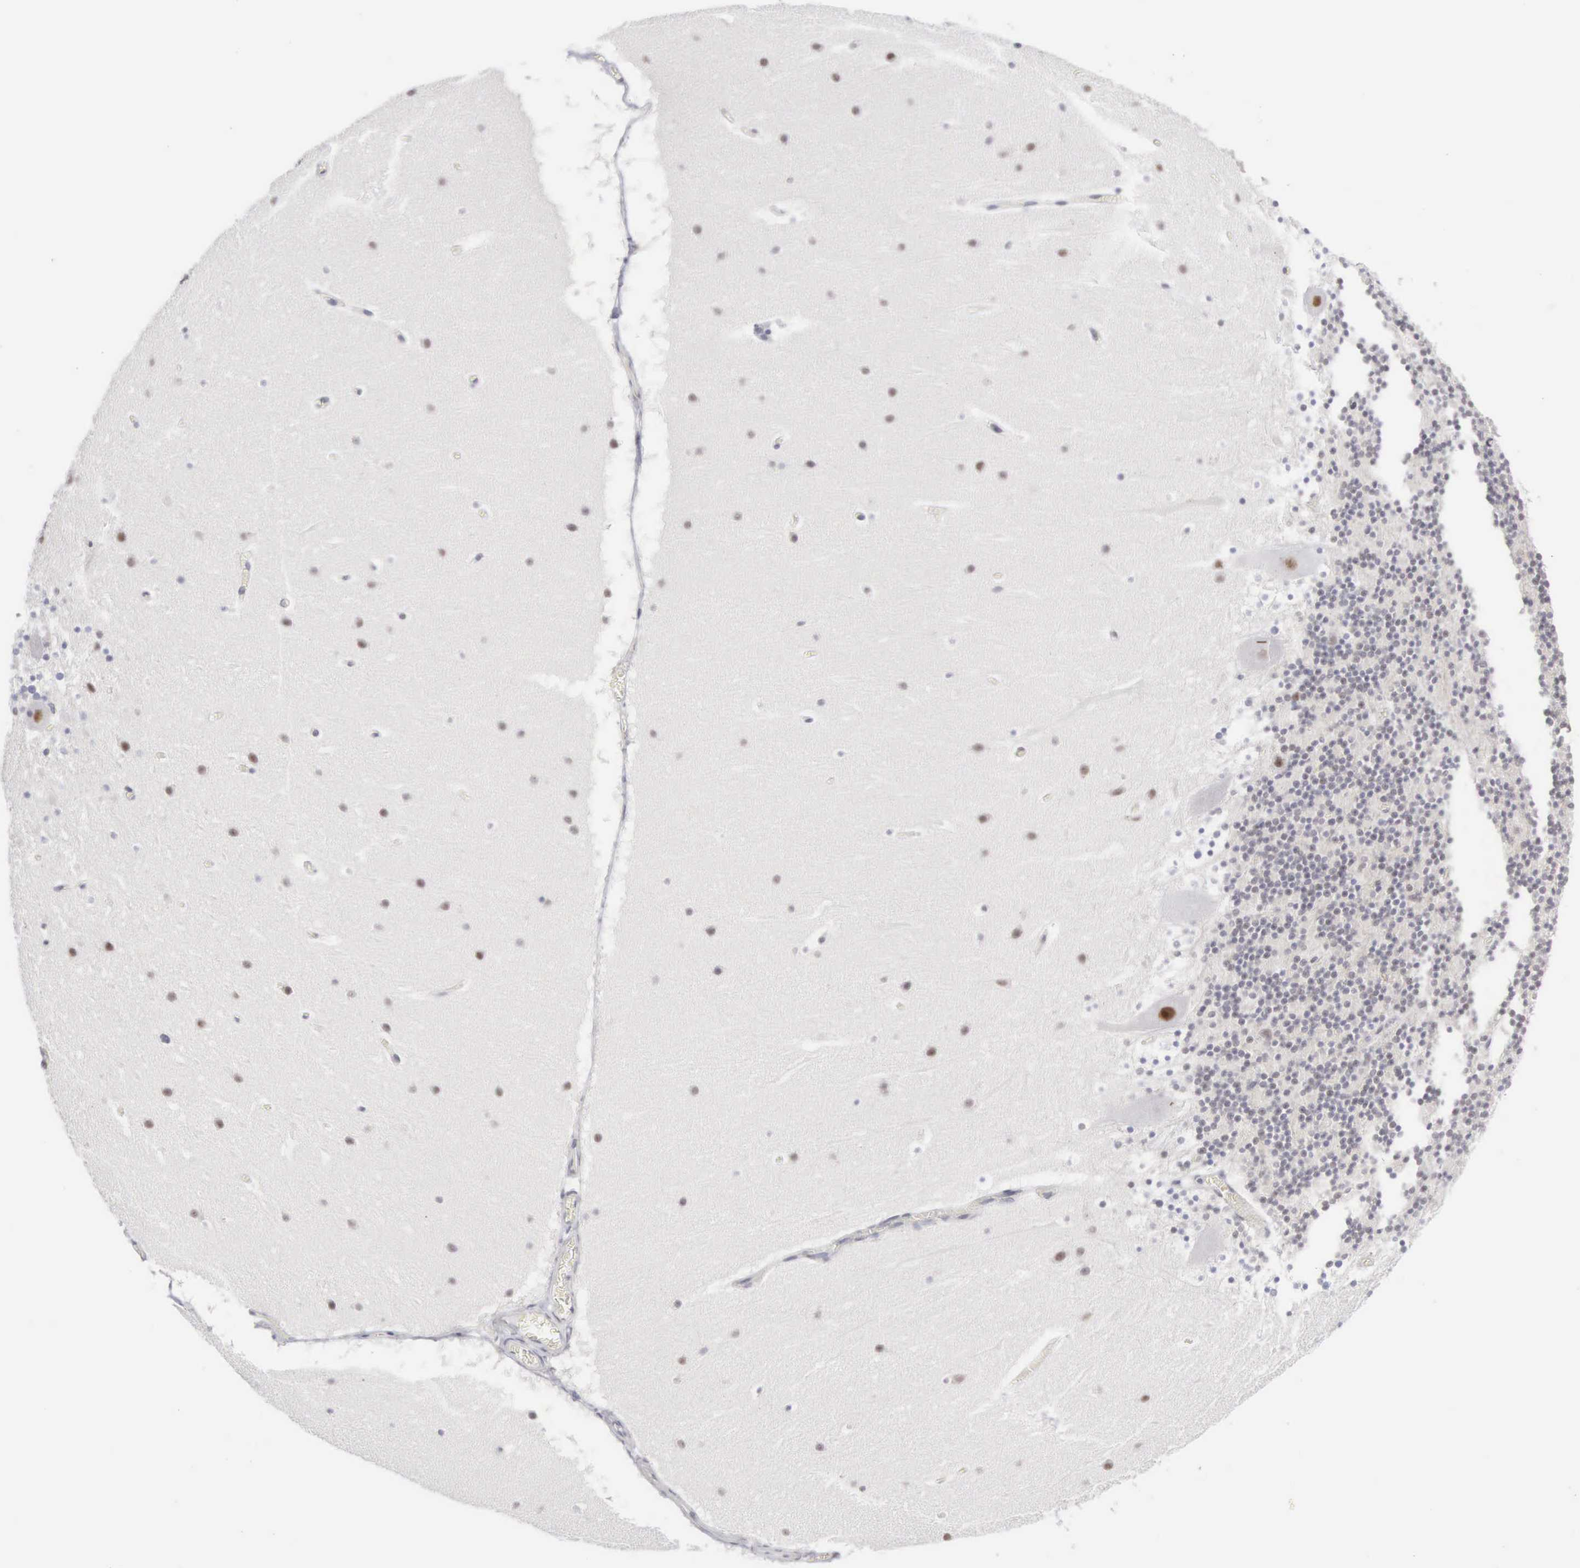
{"staining": {"intensity": "negative", "quantity": "none", "location": "none"}, "tissue": "cerebellum", "cell_type": "Cells in granular layer", "image_type": "normal", "snomed": [{"axis": "morphology", "description": "Normal tissue, NOS"}, {"axis": "topography", "description": "Cerebellum"}], "caption": "The IHC photomicrograph has no significant positivity in cells in granular layer of cerebellum. (DAB (3,3'-diaminobenzidine) immunohistochemistry (IHC), high magnification).", "gene": "MNAT1", "patient": {"sex": "male", "age": 45}}